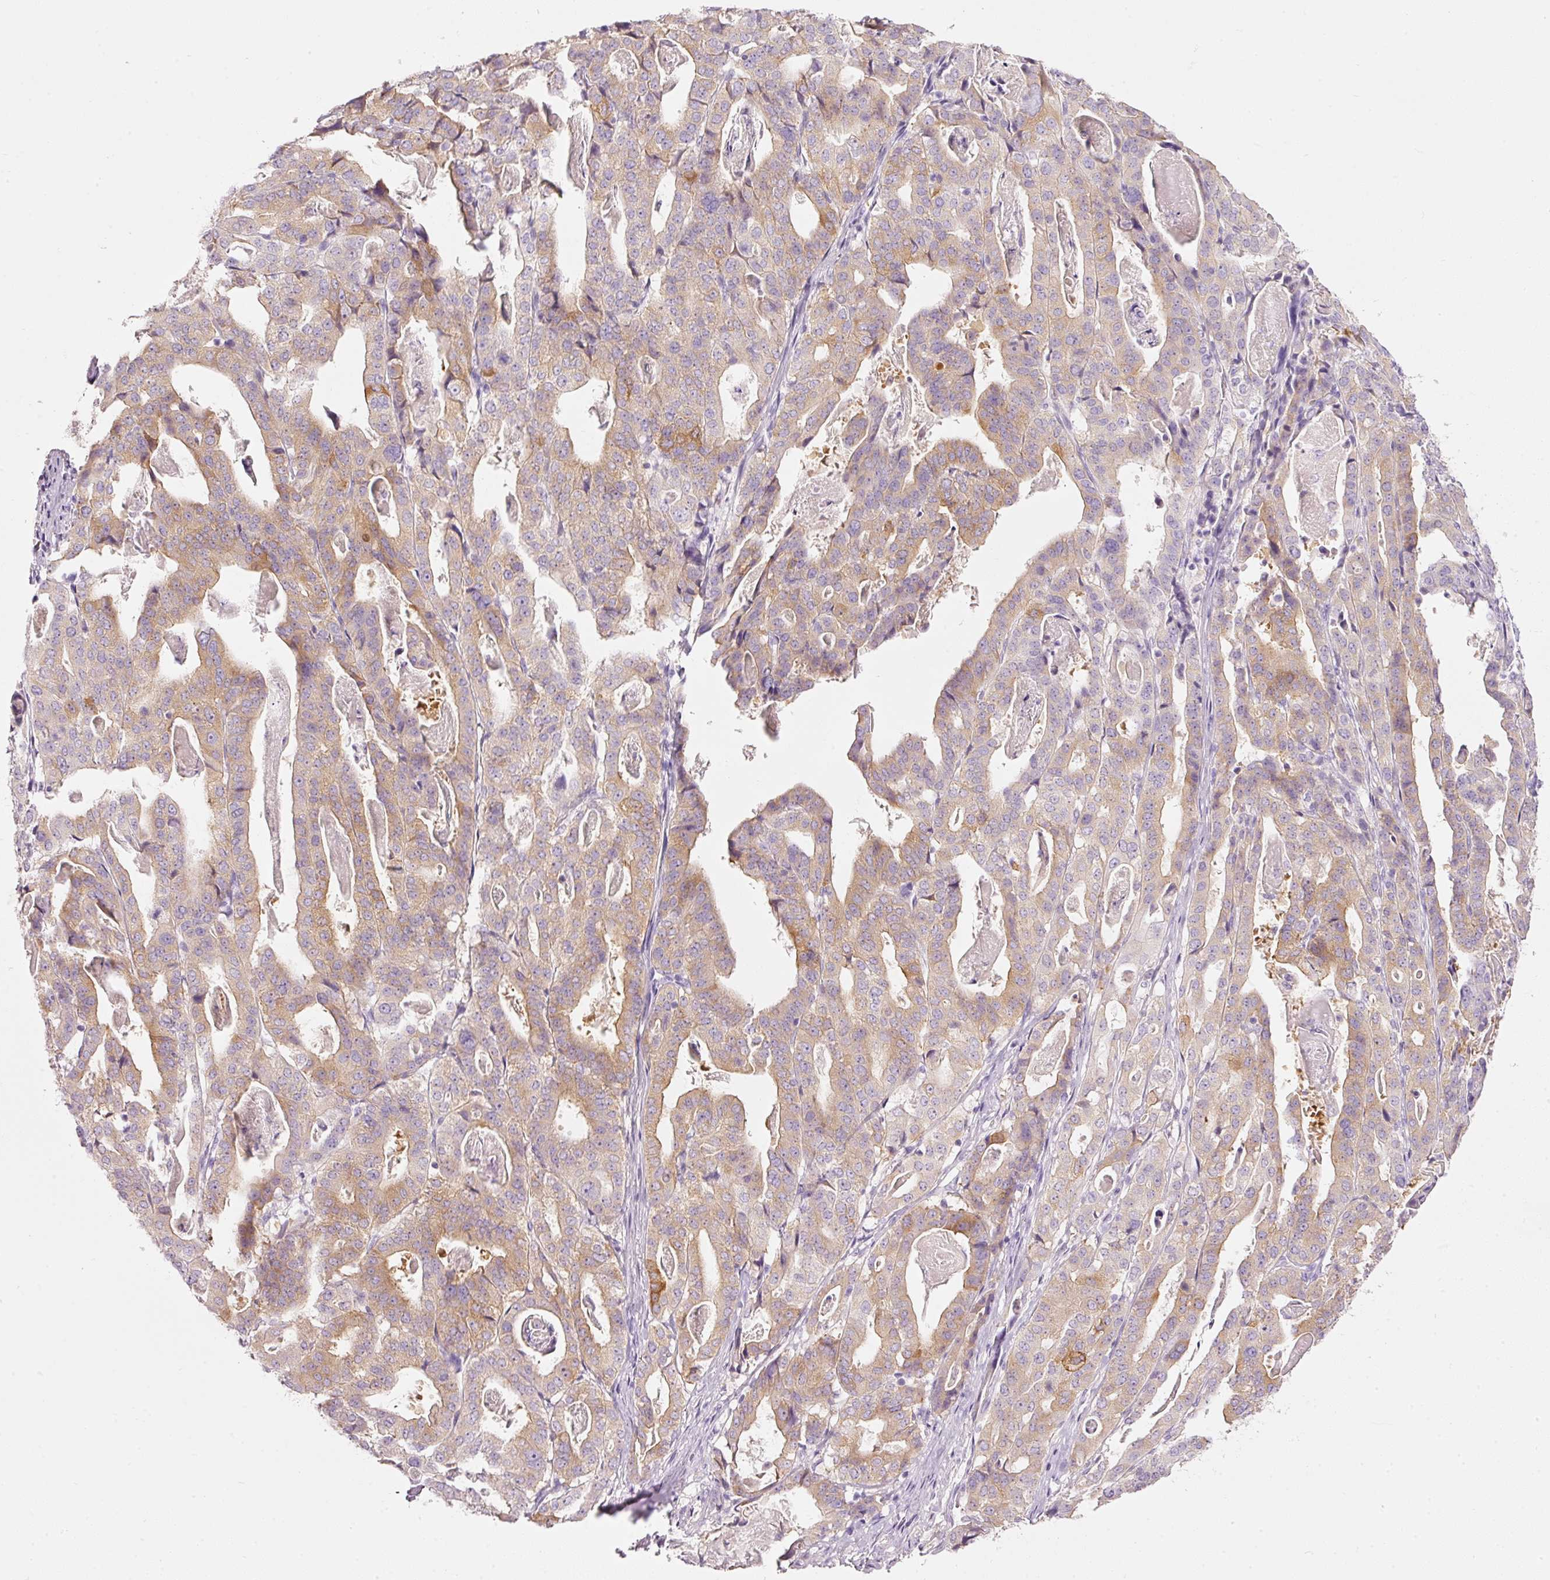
{"staining": {"intensity": "moderate", "quantity": "25%-75%", "location": "cytoplasmic/membranous"}, "tissue": "stomach cancer", "cell_type": "Tumor cells", "image_type": "cancer", "snomed": [{"axis": "morphology", "description": "Adenocarcinoma, NOS"}, {"axis": "topography", "description": "Stomach"}], "caption": "Immunohistochemistry micrograph of adenocarcinoma (stomach) stained for a protein (brown), which shows medium levels of moderate cytoplasmic/membranous positivity in approximately 25%-75% of tumor cells.", "gene": "PDXDC1", "patient": {"sex": "male", "age": 48}}